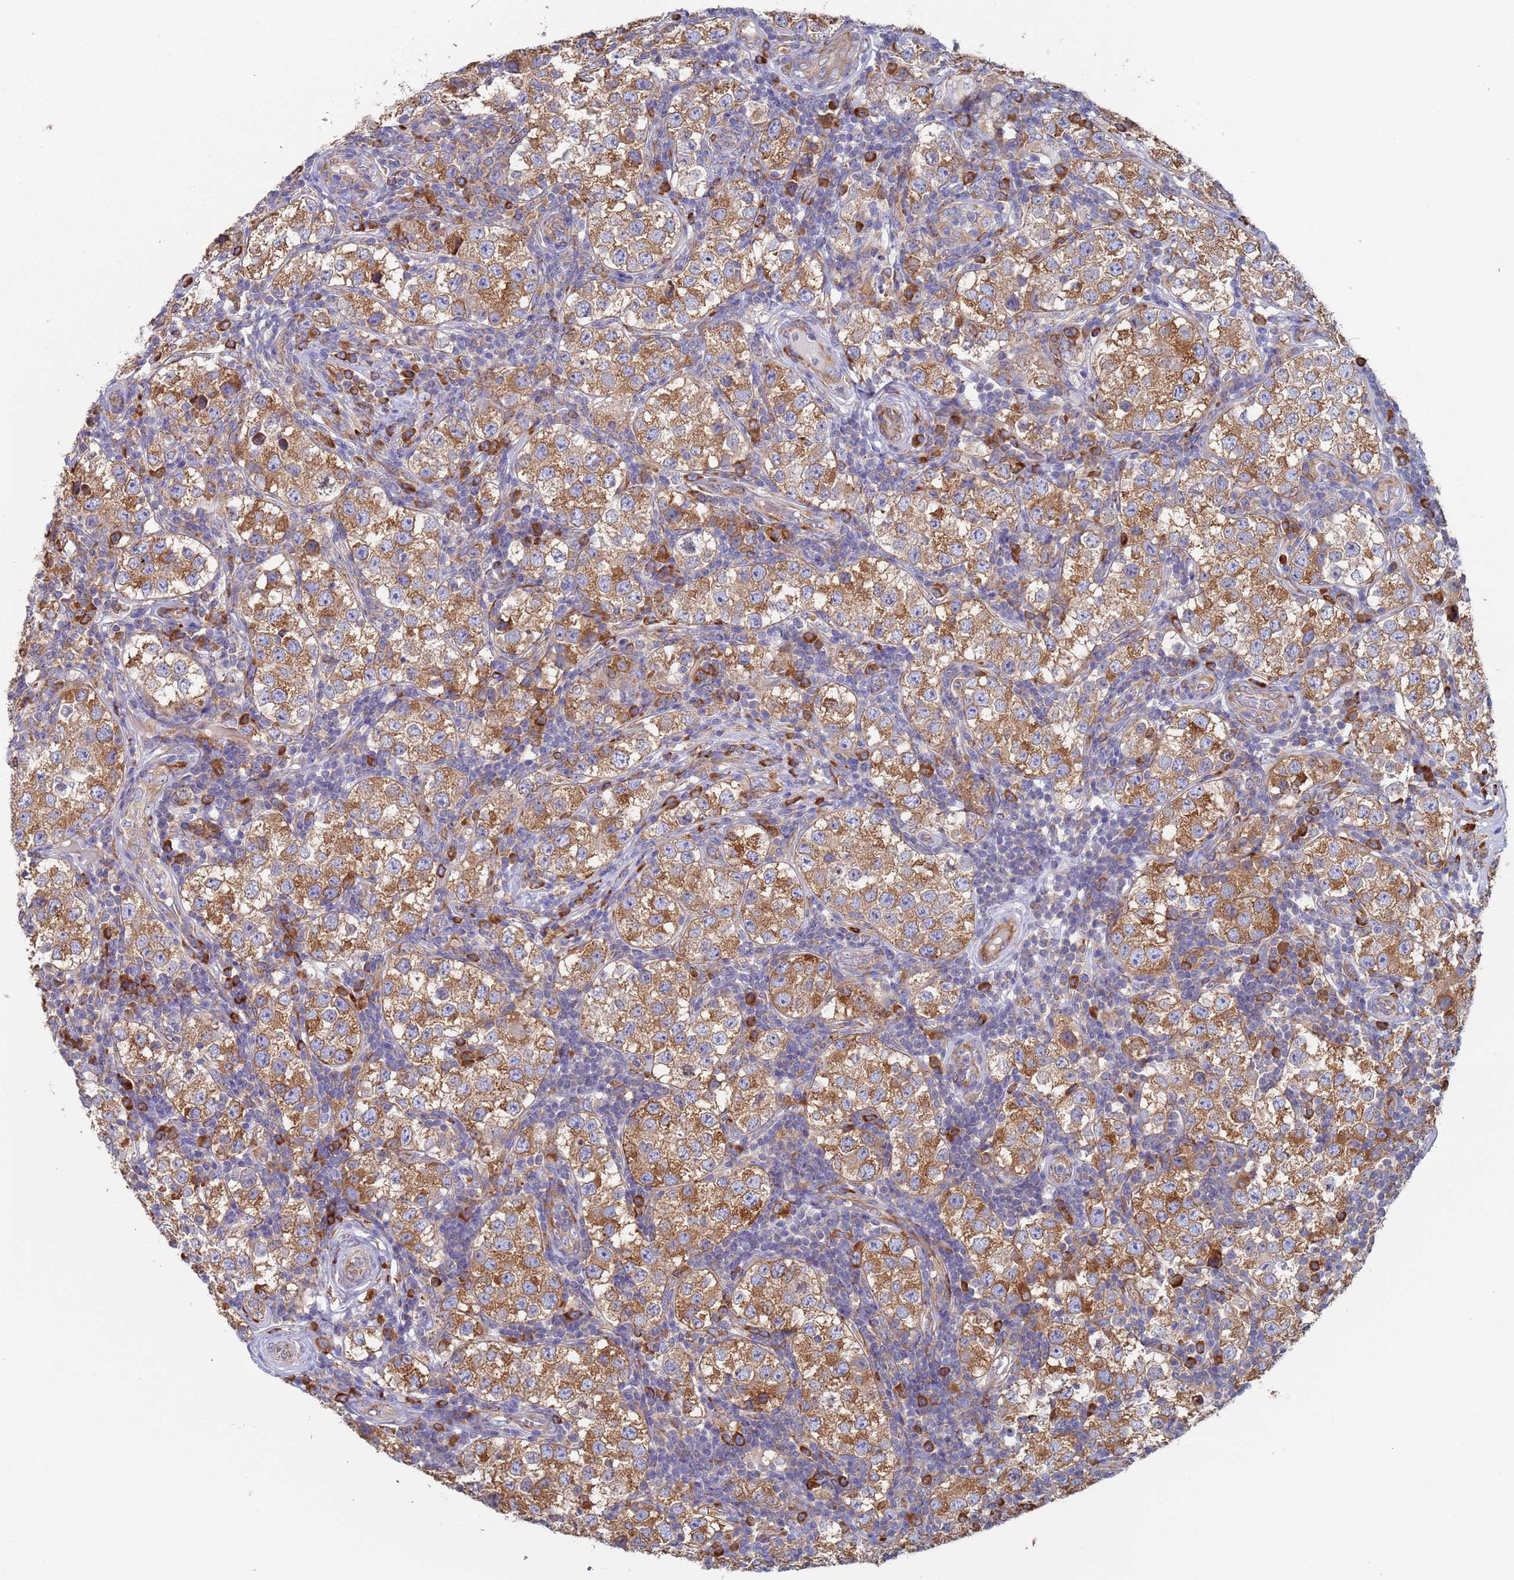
{"staining": {"intensity": "moderate", "quantity": ">75%", "location": "cytoplasmic/membranous"}, "tissue": "testis cancer", "cell_type": "Tumor cells", "image_type": "cancer", "snomed": [{"axis": "morphology", "description": "Seminoma, NOS"}, {"axis": "topography", "description": "Testis"}], "caption": "This histopathology image demonstrates immunohistochemistry (IHC) staining of testis cancer, with medium moderate cytoplasmic/membranous staining in approximately >75% of tumor cells.", "gene": "ZNF844", "patient": {"sex": "male", "age": 34}}